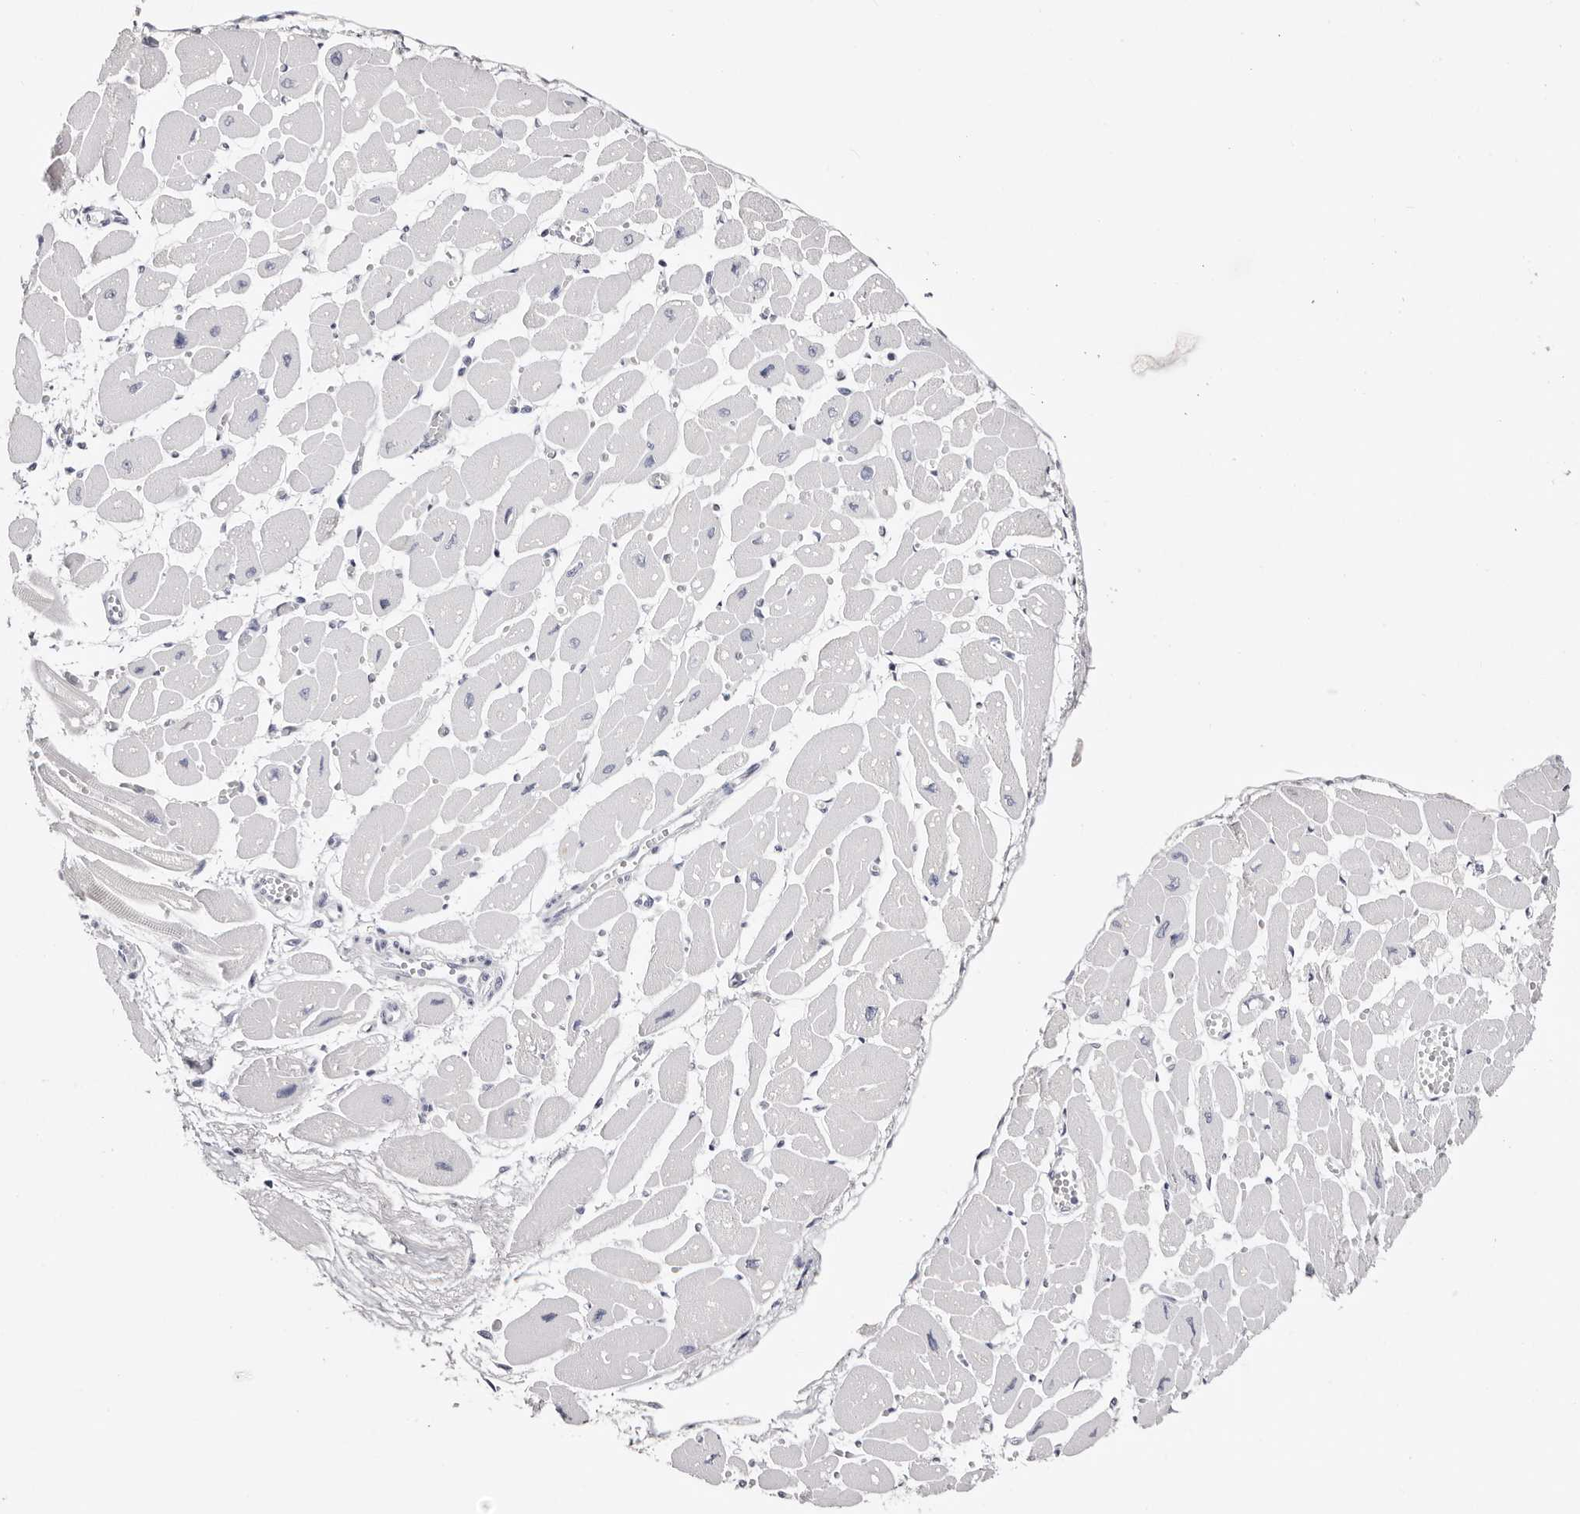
{"staining": {"intensity": "negative", "quantity": "none", "location": "none"}, "tissue": "heart muscle", "cell_type": "Cardiomyocytes", "image_type": "normal", "snomed": [{"axis": "morphology", "description": "Normal tissue, NOS"}, {"axis": "topography", "description": "Heart"}], "caption": "Immunohistochemical staining of unremarkable human heart muscle demonstrates no significant expression in cardiomyocytes. (IHC, brightfield microscopy, high magnification).", "gene": "AKNAD1", "patient": {"sex": "female", "age": 54}}